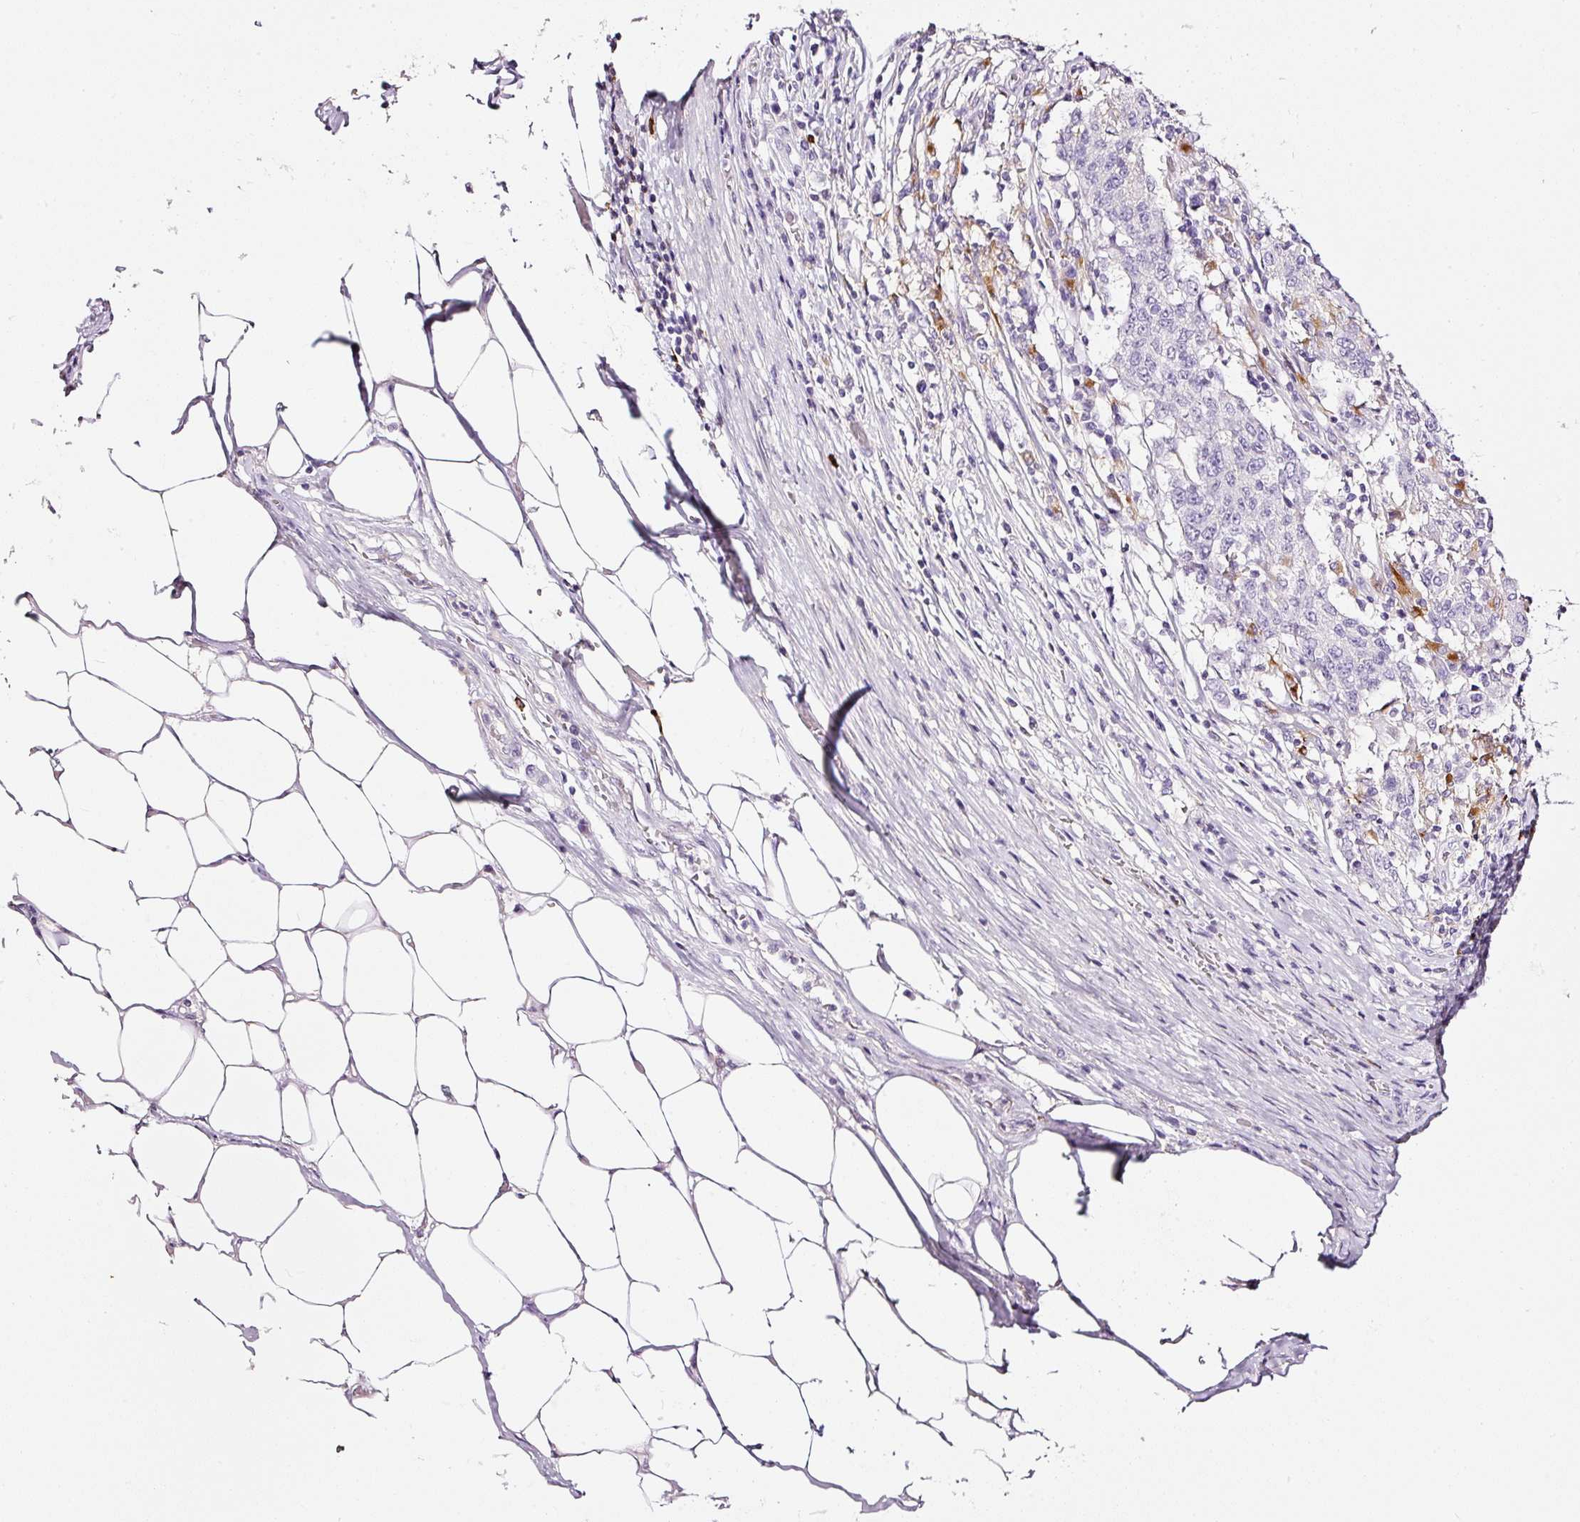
{"staining": {"intensity": "negative", "quantity": "none", "location": "none"}, "tissue": "stomach cancer", "cell_type": "Tumor cells", "image_type": "cancer", "snomed": [{"axis": "morphology", "description": "Adenocarcinoma, NOS"}, {"axis": "topography", "description": "Stomach"}], "caption": "A histopathology image of human stomach cancer is negative for staining in tumor cells.", "gene": "CYB561A3", "patient": {"sex": "male", "age": 59}}